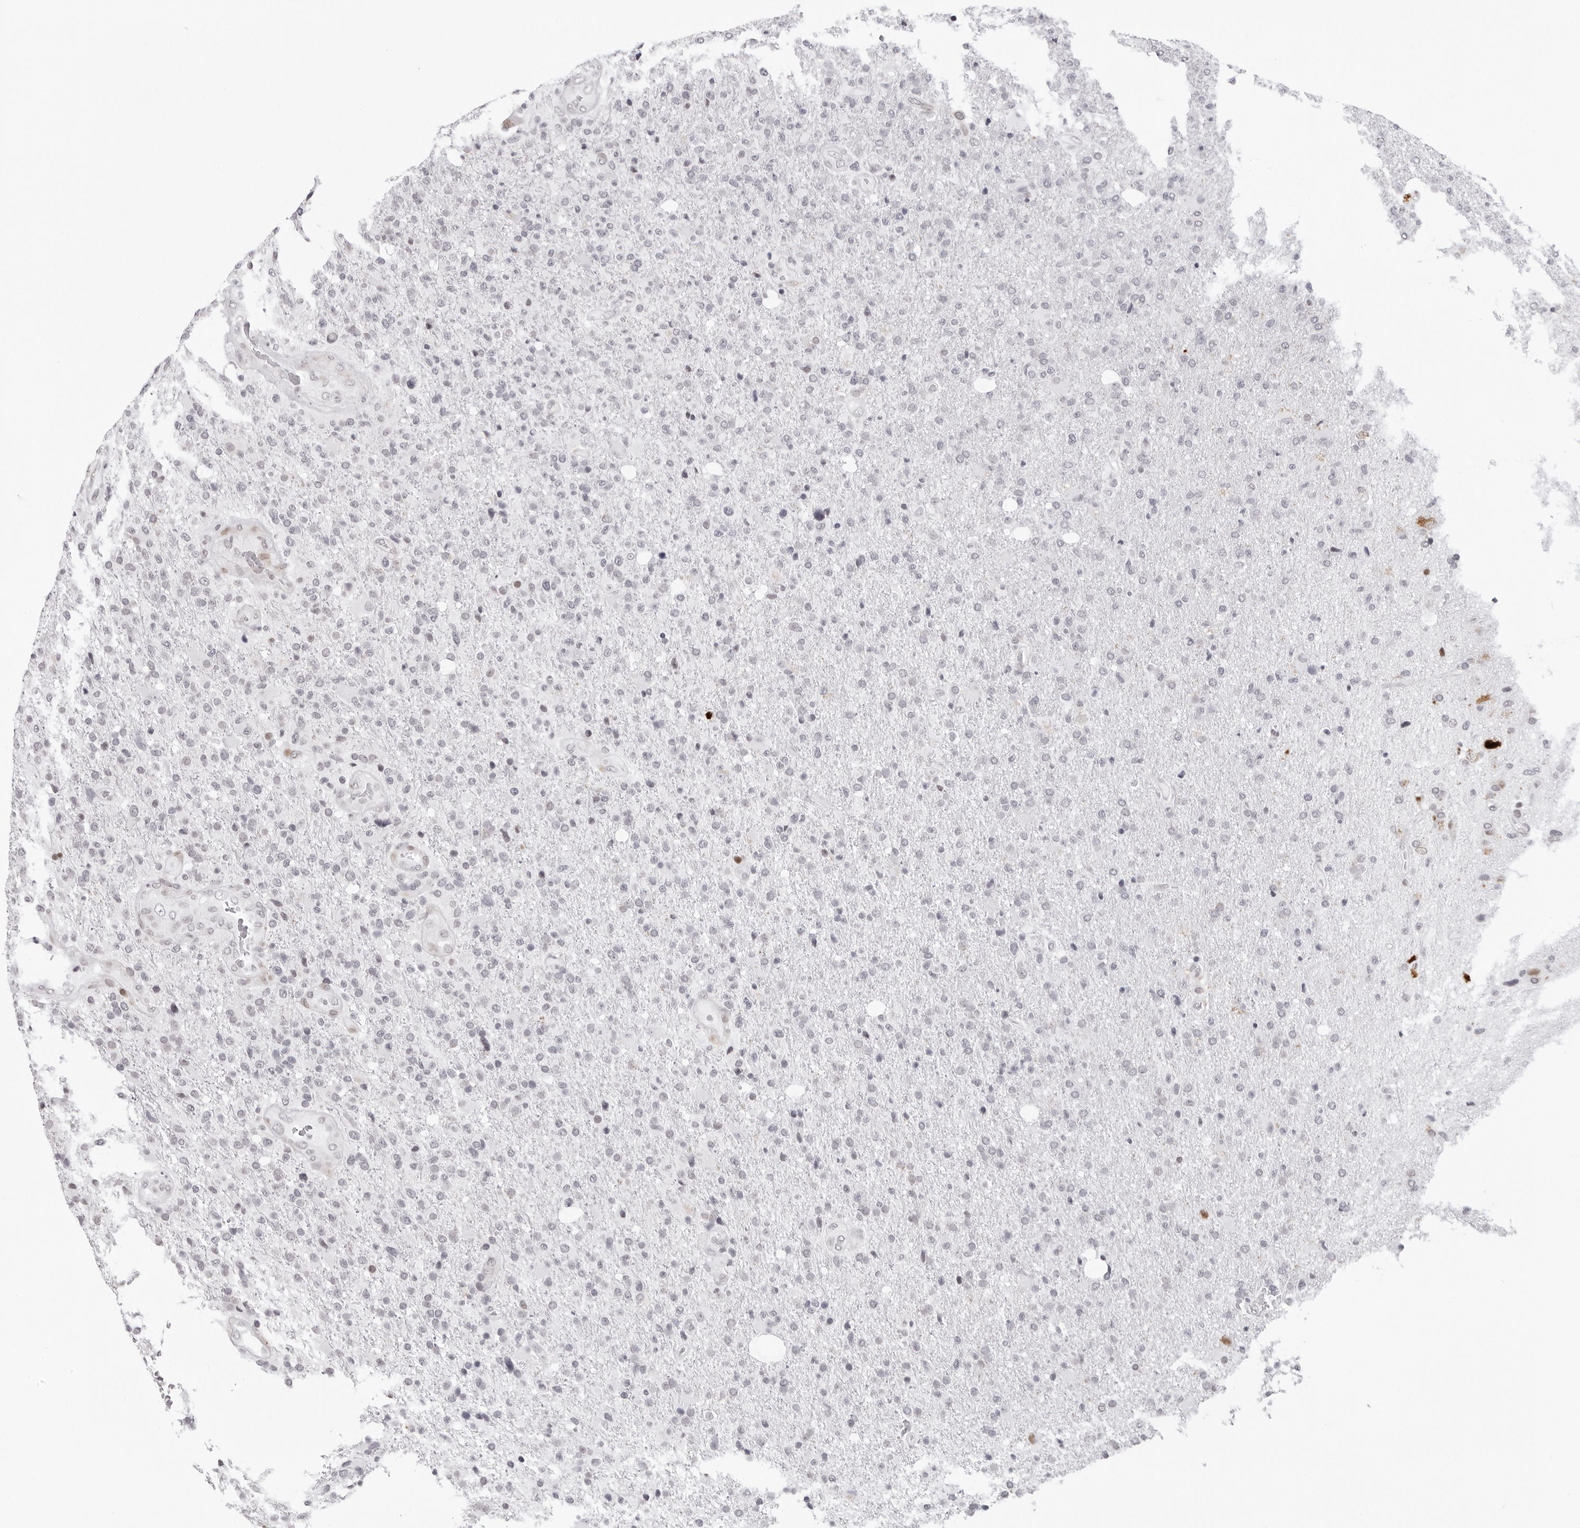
{"staining": {"intensity": "negative", "quantity": "none", "location": "none"}, "tissue": "glioma", "cell_type": "Tumor cells", "image_type": "cancer", "snomed": [{"axis": "morphology", "description": "Glioma, malignant, High grade"}, {"axis": "topography", "description": "Brain"}], "caption": "IHC photomicrograph of human malignant glioma (high-grade) stained for a protein (brown), which reveals no positivity in tumor cells.", "gene": "NTPCR", "patient": {"sex": "male", "age": 72}}